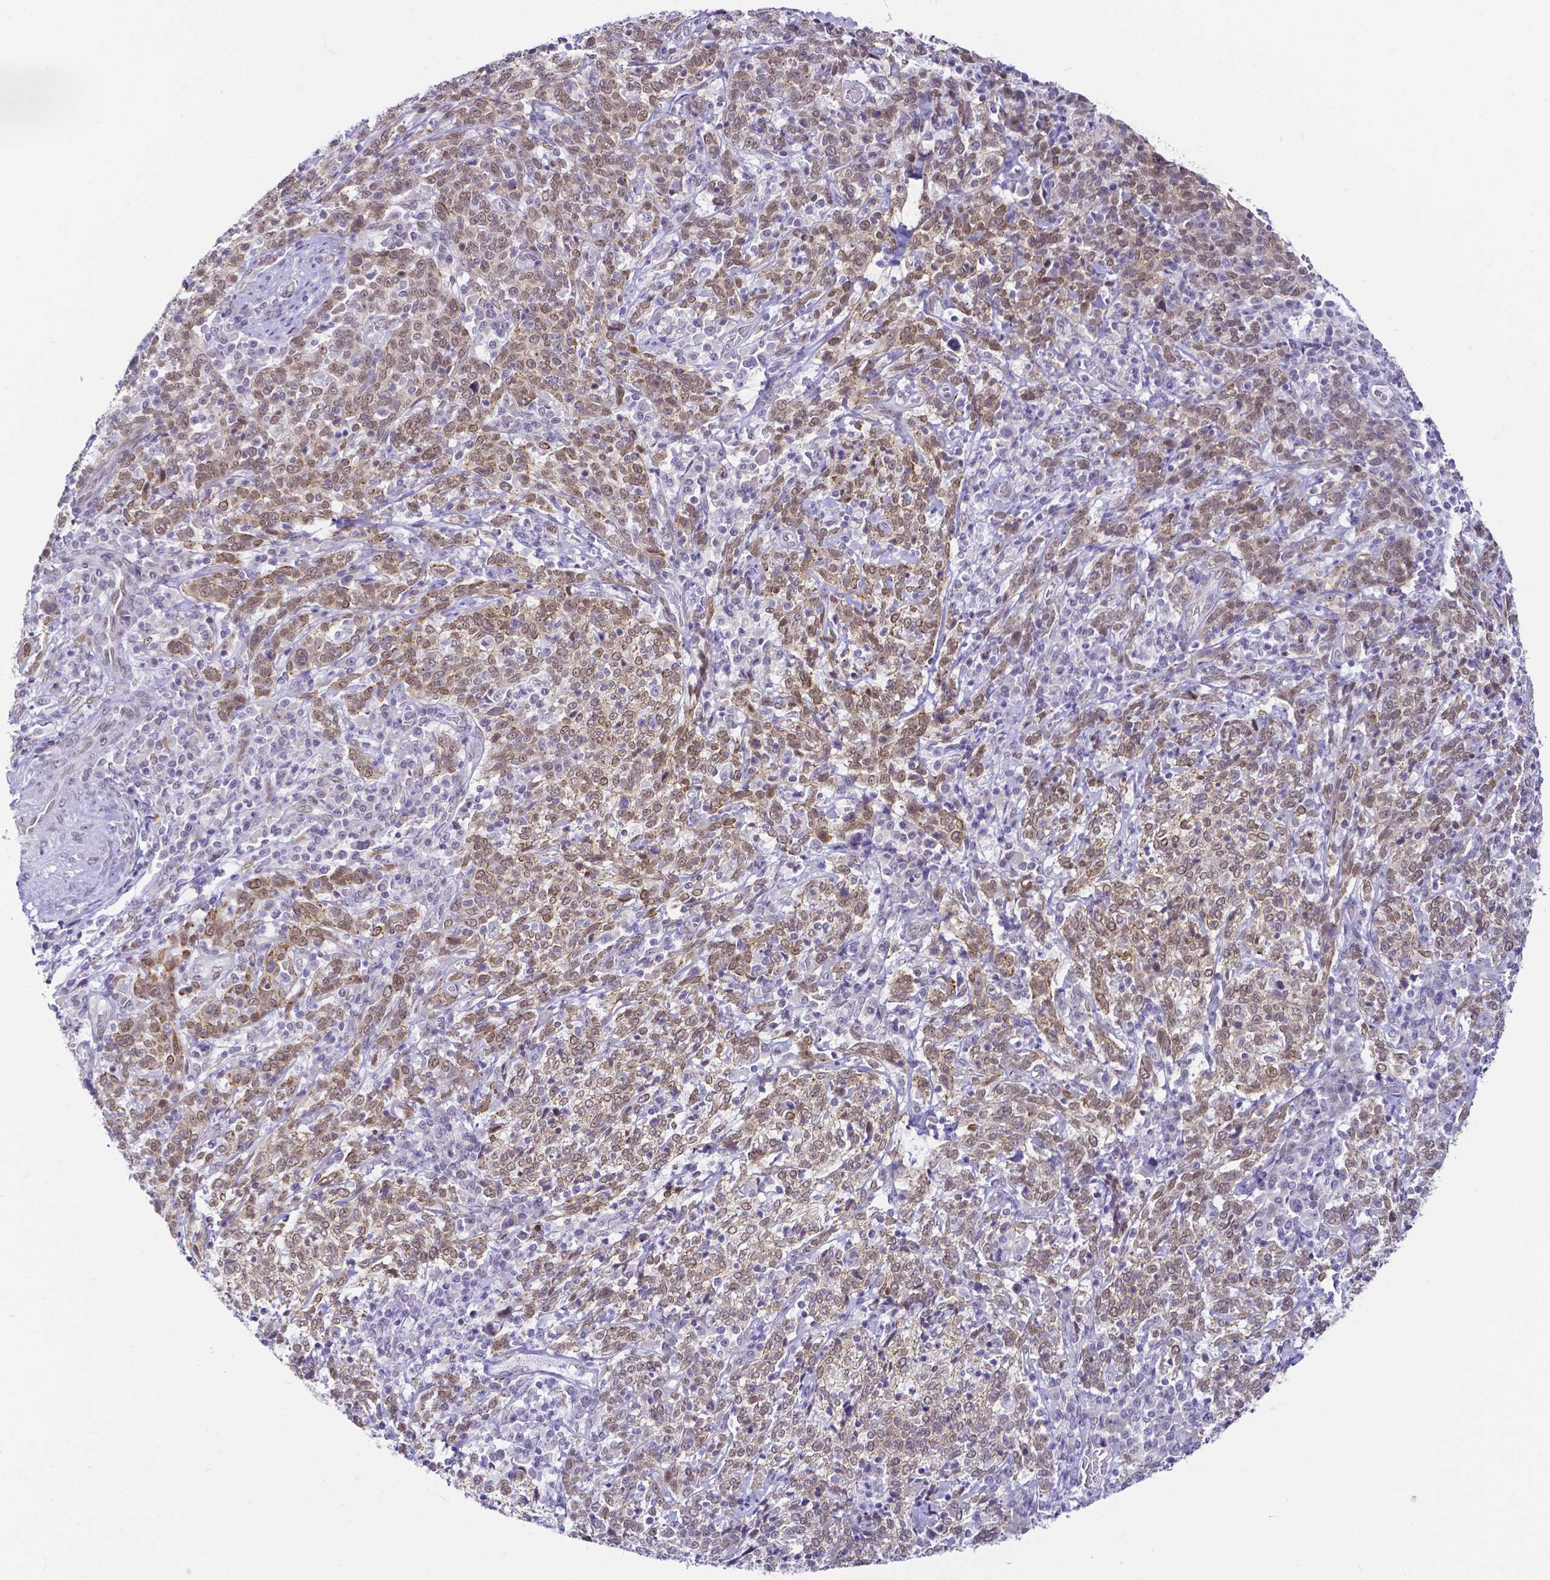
{"staining": {"intensity": "moderate", "quantity": ">75%", "location": "nuclear"}, "tissue": "cervical cancer", "cell_type": "Tumor cells", "image_type": "cancer", "snomed": [{"axis": "morphology", "description": "Squamous cell carcinoma, NOS"}, {"axis": "topography", "description": "Cervix"}], "caption": "Approximately >75% of tumor cells in human squamous cell carcinoma (cervical) reveal moderate nuclear protein positivity as visualized by brown immunohistochemical staining.", "gene": "FAM83G", "patient": {"sex": "female", "age": 46}}